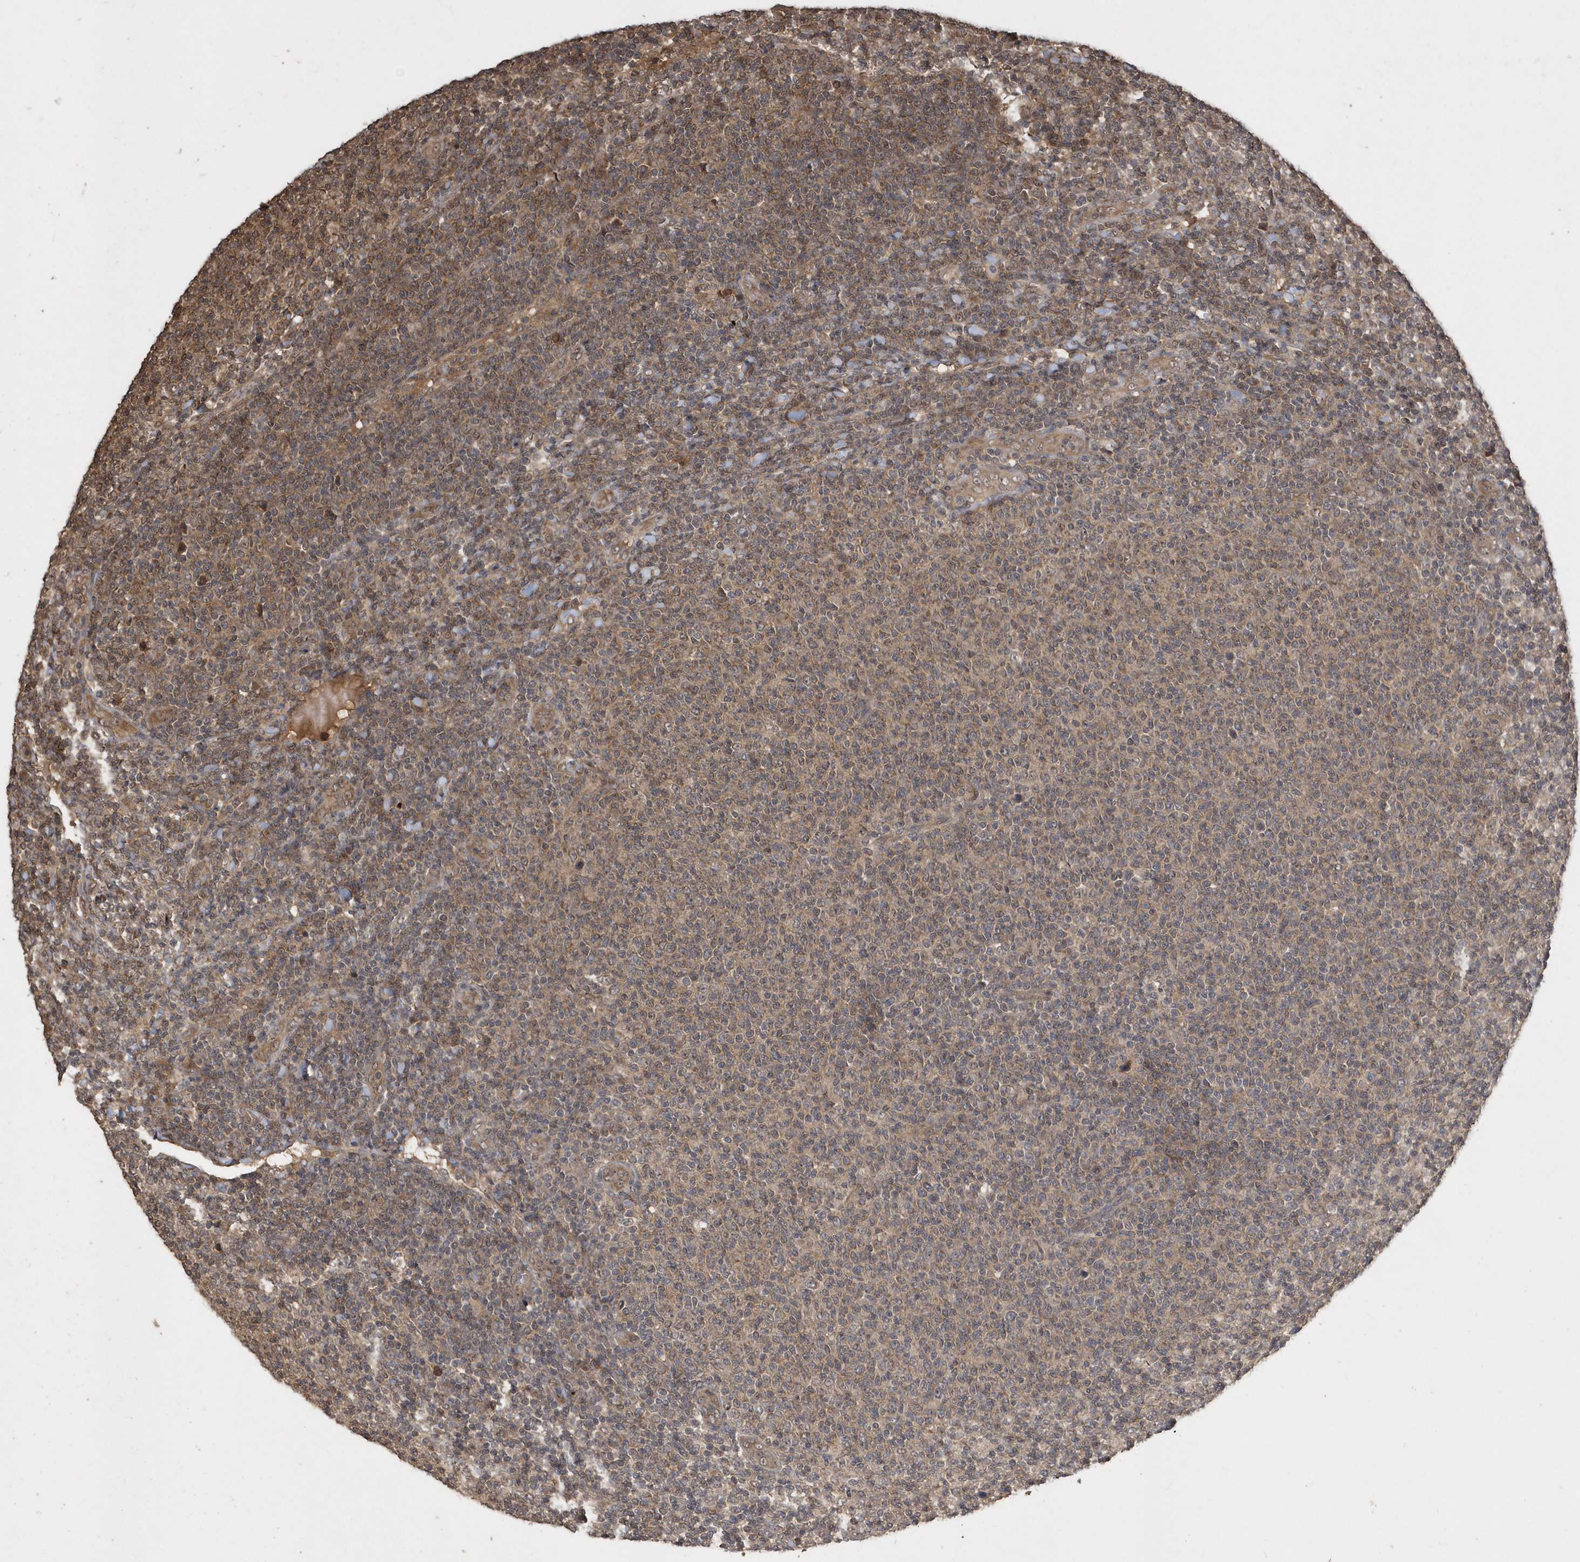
{"staining": {"intensity": "moderate", "quantity": "<25%", "location": "cytoplasmic/membranous"}, "tissue": "lymphoma", "cell_type": "Tumor cells", "image_type": "cancer", "snomed": [{"axis": "morphology", "description": "Malignant lymphoma, non-Hodgkin's type, Low grade"}, {"axis": "topography", "description": "Lymph node"}], "caption": "Moderate cytoplasmic/membranous protein expression is appreciated in about <25% of tumor cells in lymphoma. (brown staining indicates protein expression, while blue staining denotes nuclei).", "gene": "WASHC5", "patient": {"sex": "male", "age": 66}}